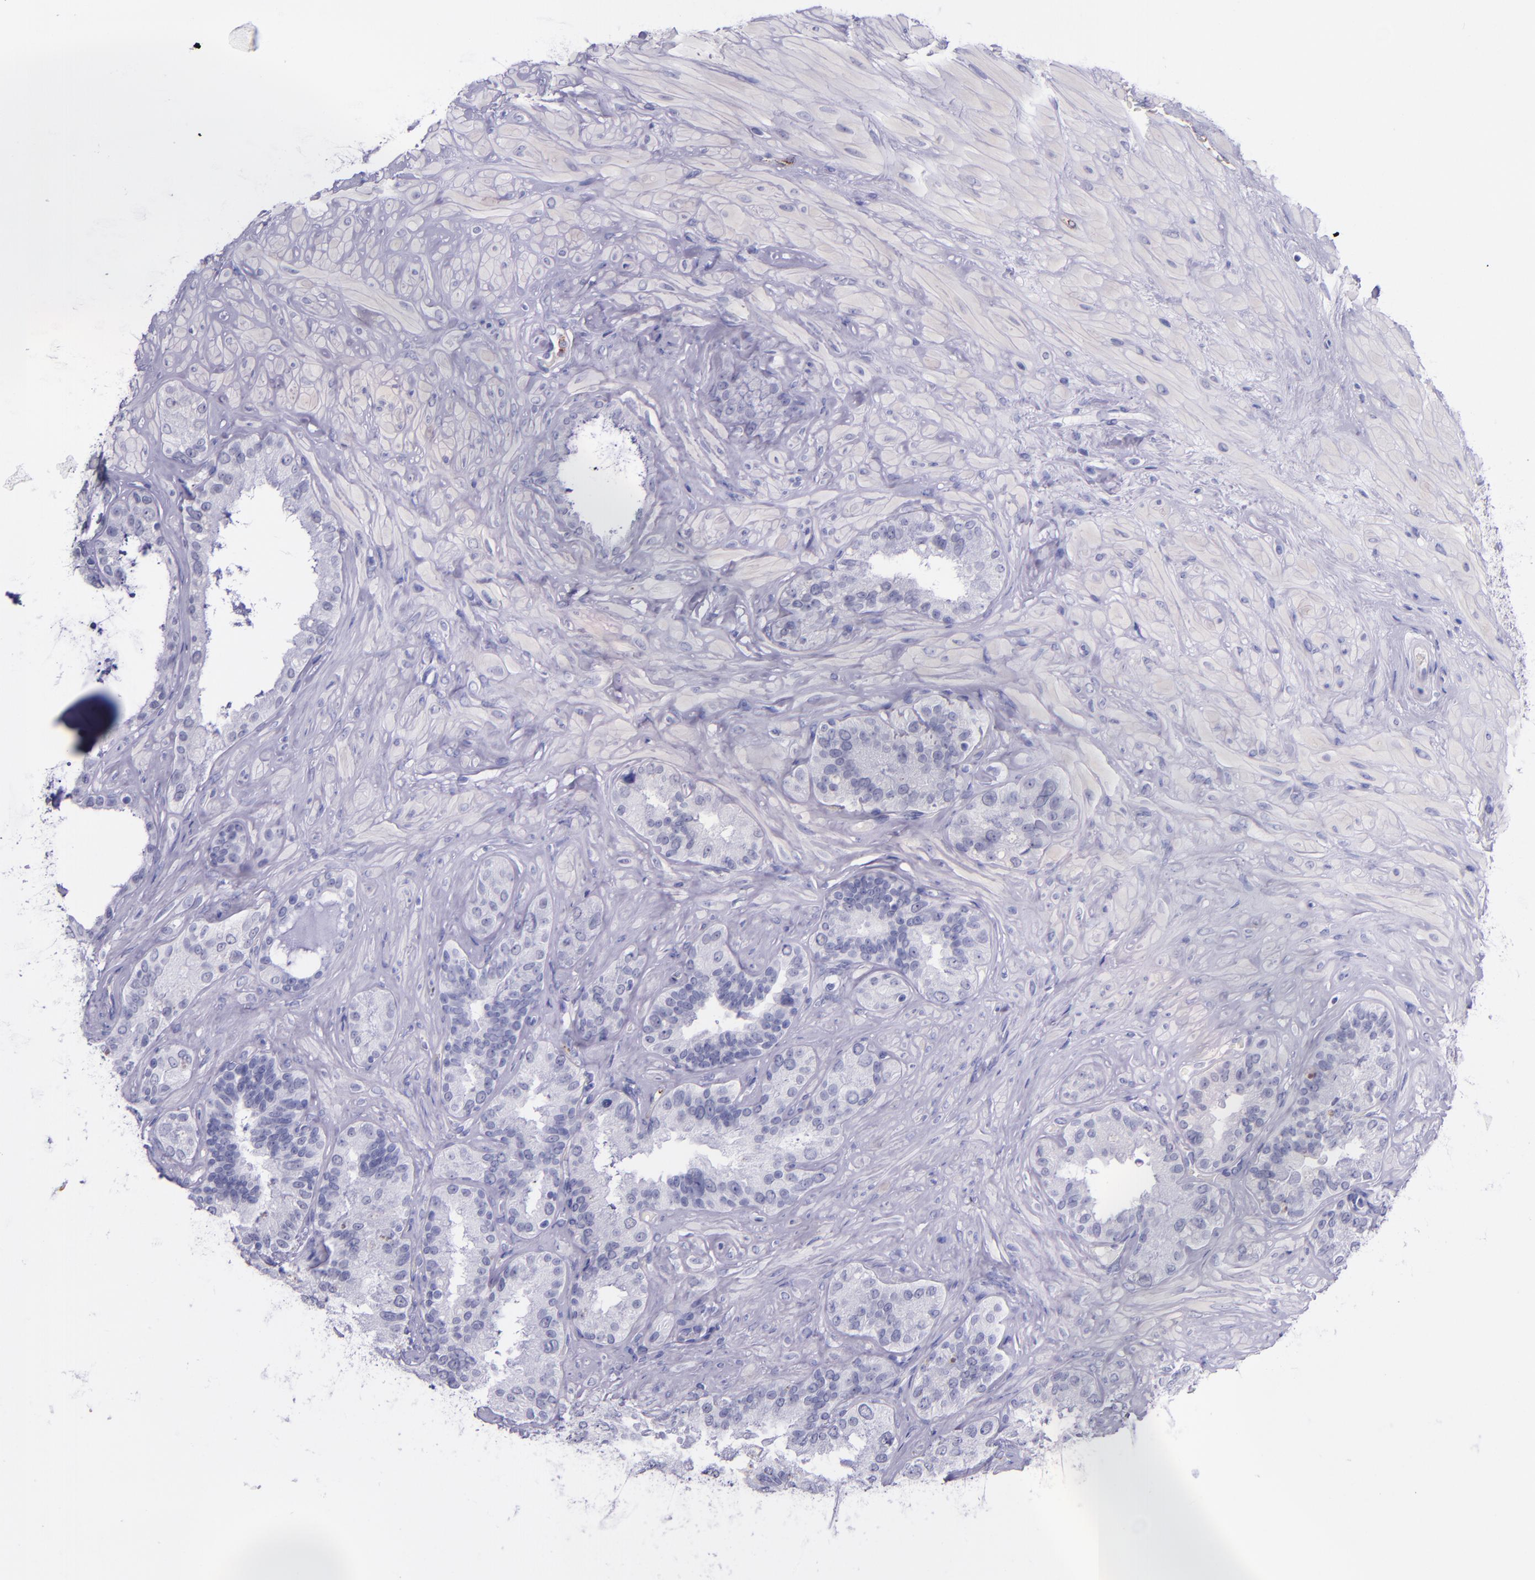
{"staining": {"intensity": "negative", "quantity": "none", "location": "none"}, "tissue": "seminal vesicle", "cell_type": "Glandular cells", "image_type": "normal", "snomed": [{"axis": "morphology", "description": "Normal tissue, NOS"}, {"axis": "topography", "description": "Seminal veicle"}], "caption": "DAB (3,3'-diaminobenzidine) immunohistochemical staining of unremarkable seminal vesicle demonstrates no significant staining in glandular cells. (Stains: DAB immunohistochemistry (IHC) with hematoxylin counter stain, Microscopy: brightfield microscopy at high magnification).", "gene": "SELE", "patient": {"sex": "male", "age": 63}}